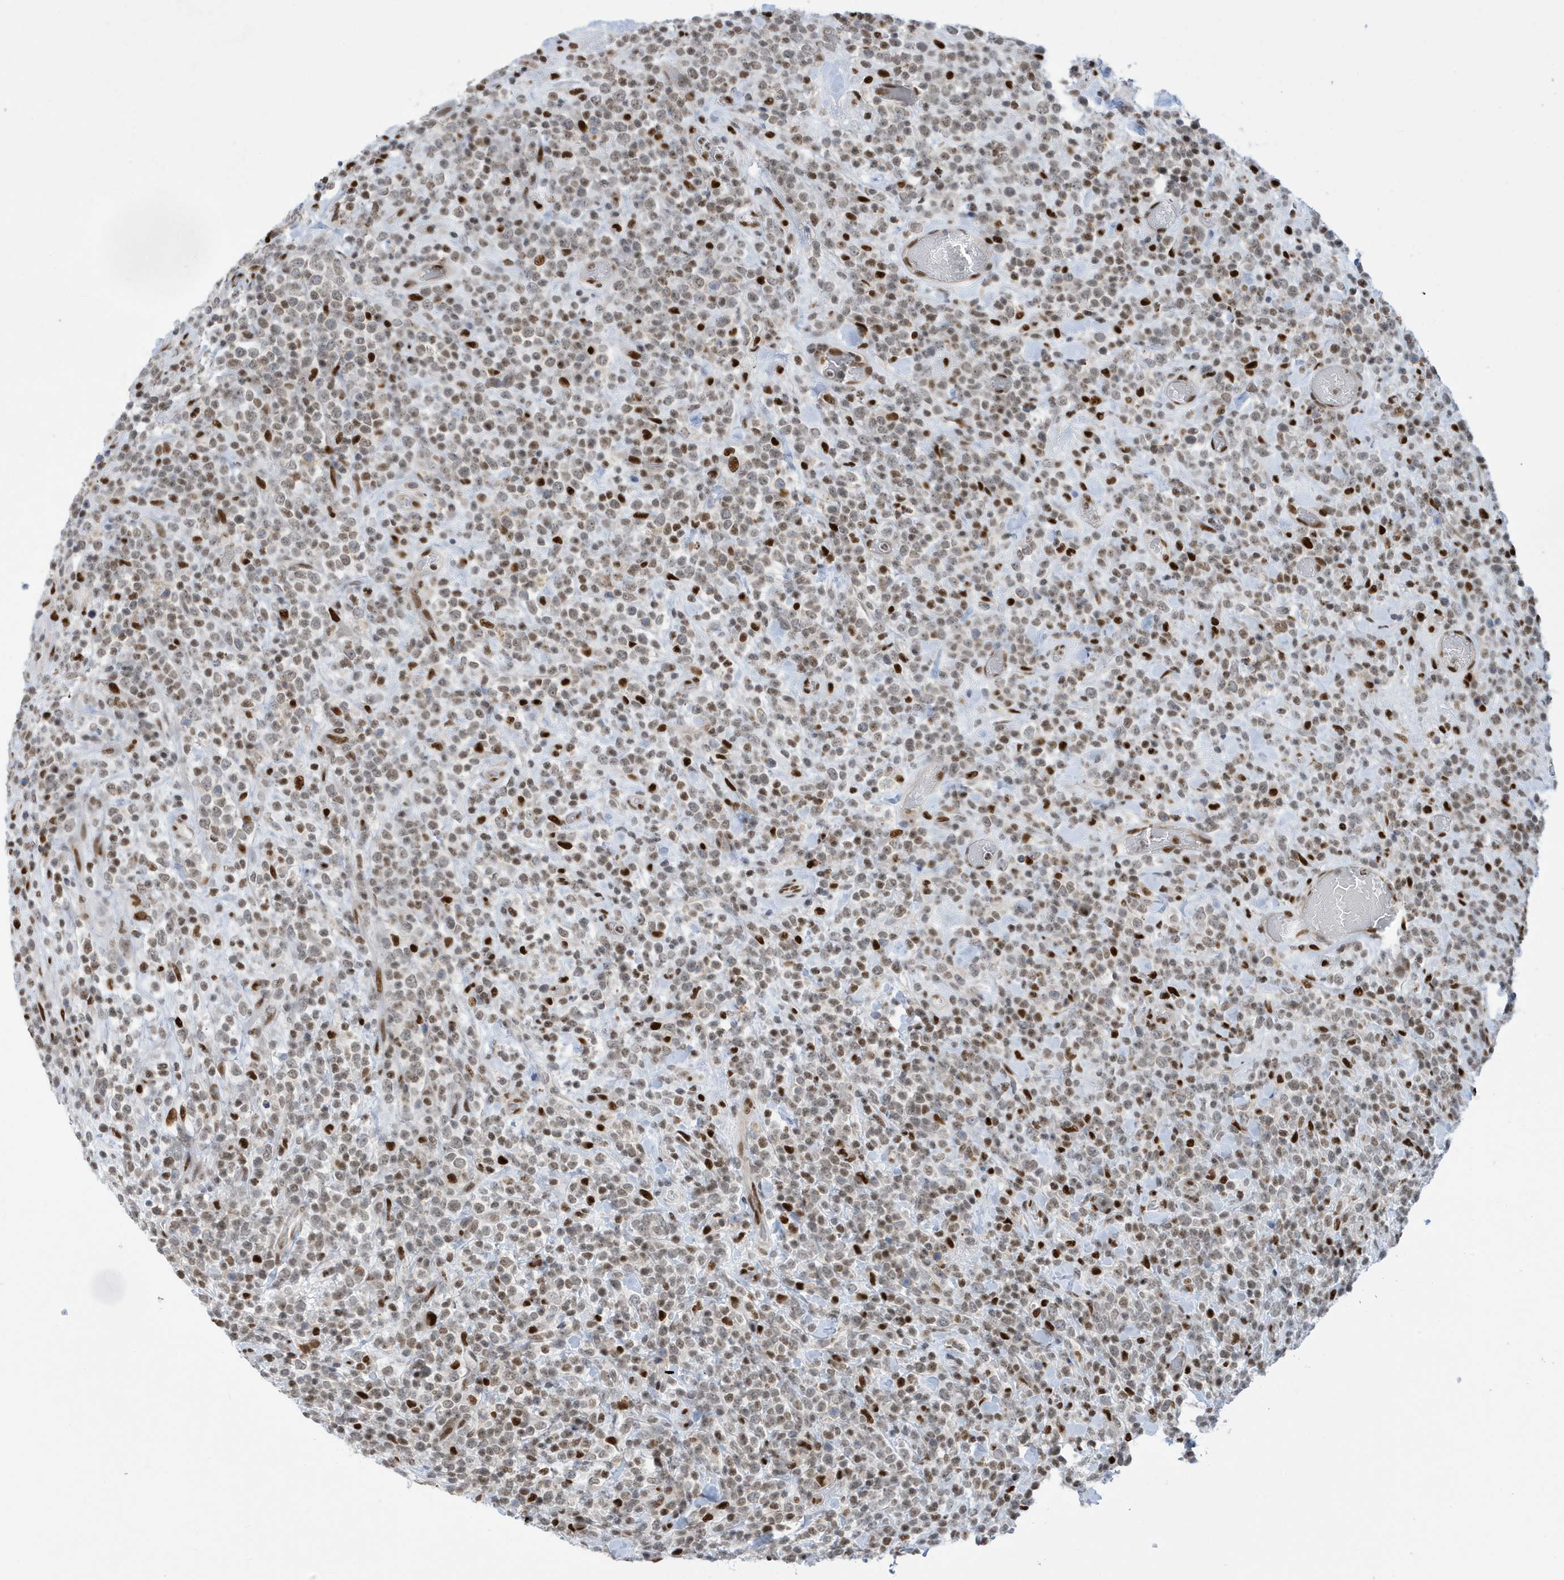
{"staining": {"intensity": "weak", "quantity": "25%-75%", "location": "nuclear"}, "tissue": "lymphoma", "cell_type": "Tumor cells", "image_type": "cancer", "snomed": [{"axis": "morphology", "description": "Malignant lymphoma, non-Hodgkin's type, High grade"}, {"axis": "topography", "description": "Colon"}], "caption": "Weak nuclear positivity for a protein is present in approximately 25%-75% of tumor cells of high-grade malignant lymphoma, non-Hodgkin's type using immunohistochemistry.", "gene": "PCYT1A", "patient": {"sex": "female", "age": 53}}